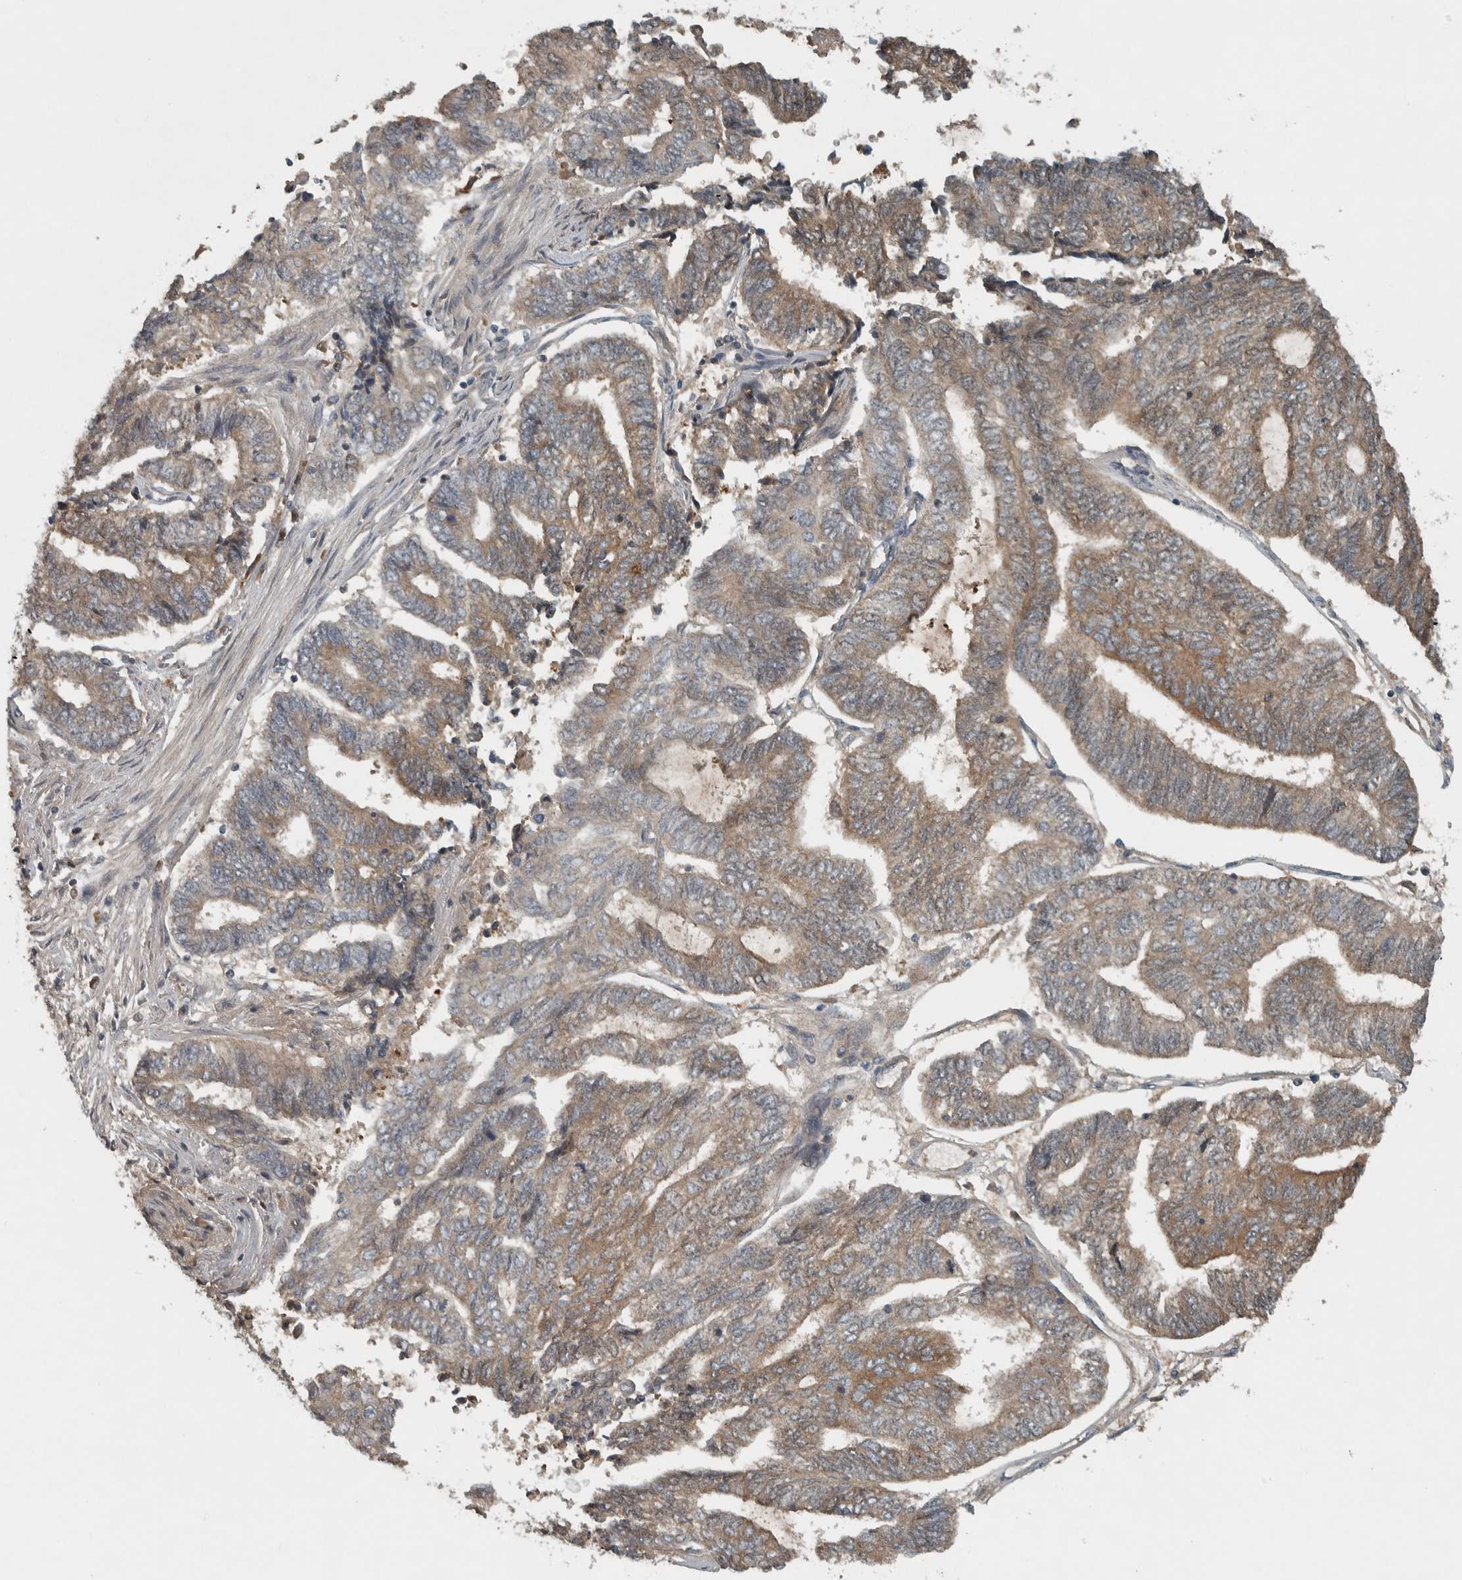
{"staining": {"intensity": "moderate", "quantity": "25%-75%", "location": "cytoplasmic/membranous"}, "tissue": "endometrial cancer", "cell_type": "Tumor cells", "image_type": "cancer", "snomed": [{"axis": "morphology", "description": "Adenocarcinoma, NOS"}, {"axis": "topography", "description": "Uterus"}, {"axis": "topography", "description": "Endometrium"}], "caption": "Immunohistochemical staining of endometrial adenocarcinoma shows medium levels of moderate cytoplasmic/membranous positivity in approximately 25%-75% of tumor cells.", "gene": "CLCN2", "patient": {"sex": "female", "age": 70}}